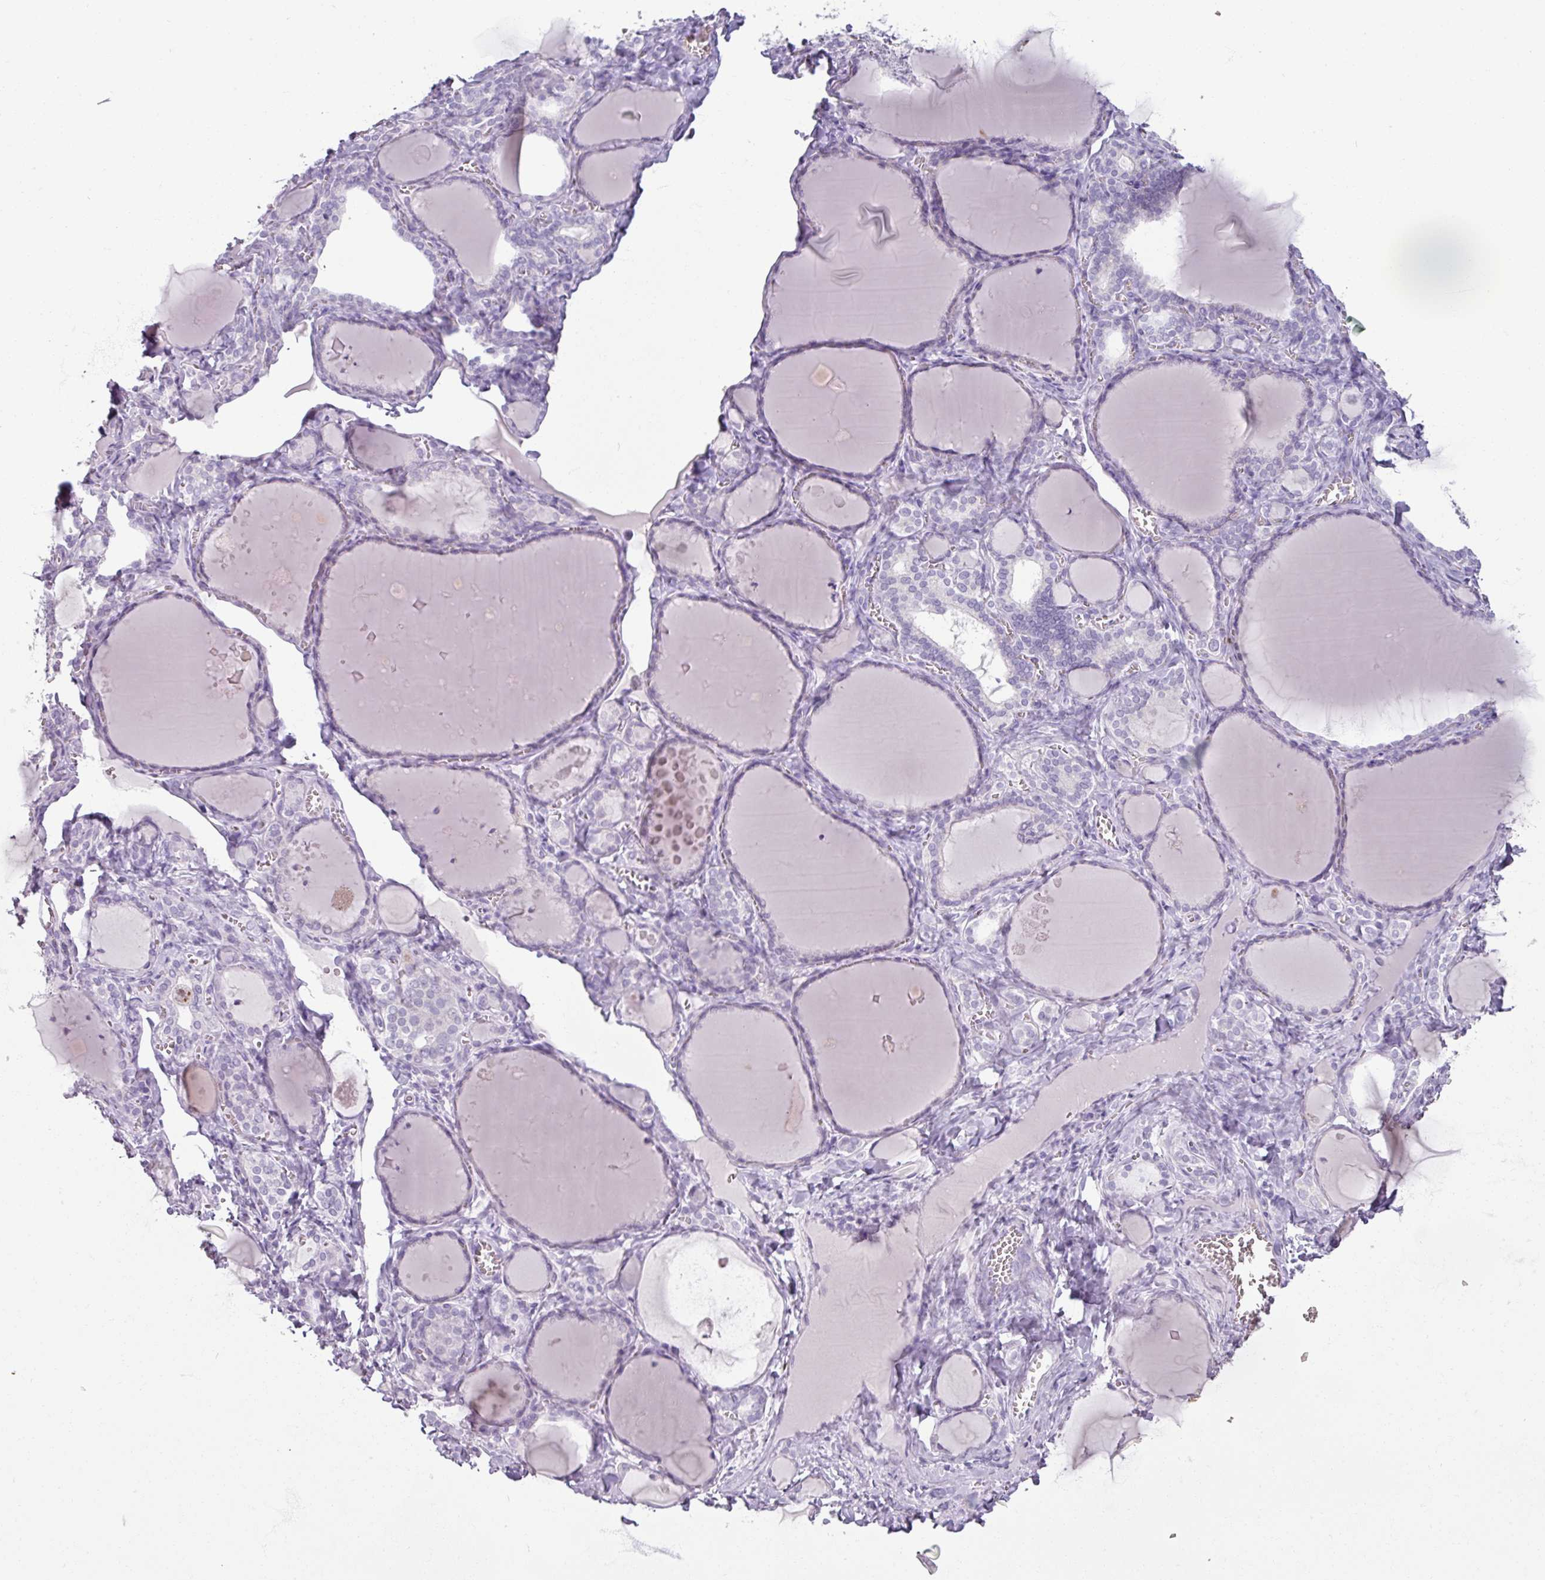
{"staining": {"intensity": "negative", "quantity": "none", "location": "none"}, "tissue": "thyroid gland", "cell_type": "Glandular cells", "image_type": "normal", "snomed": [{"axis": "morphology", "description": "Normal tissue, NOS"}, {"axis": "topography", "description": "Thyroid gland"}], "caption": "Immunohistochemistry of benign thyroid gland shows no positivity in glandular cells.", "gene": "SLC27A5", "patient": {"sex": "female", "age": 42}}